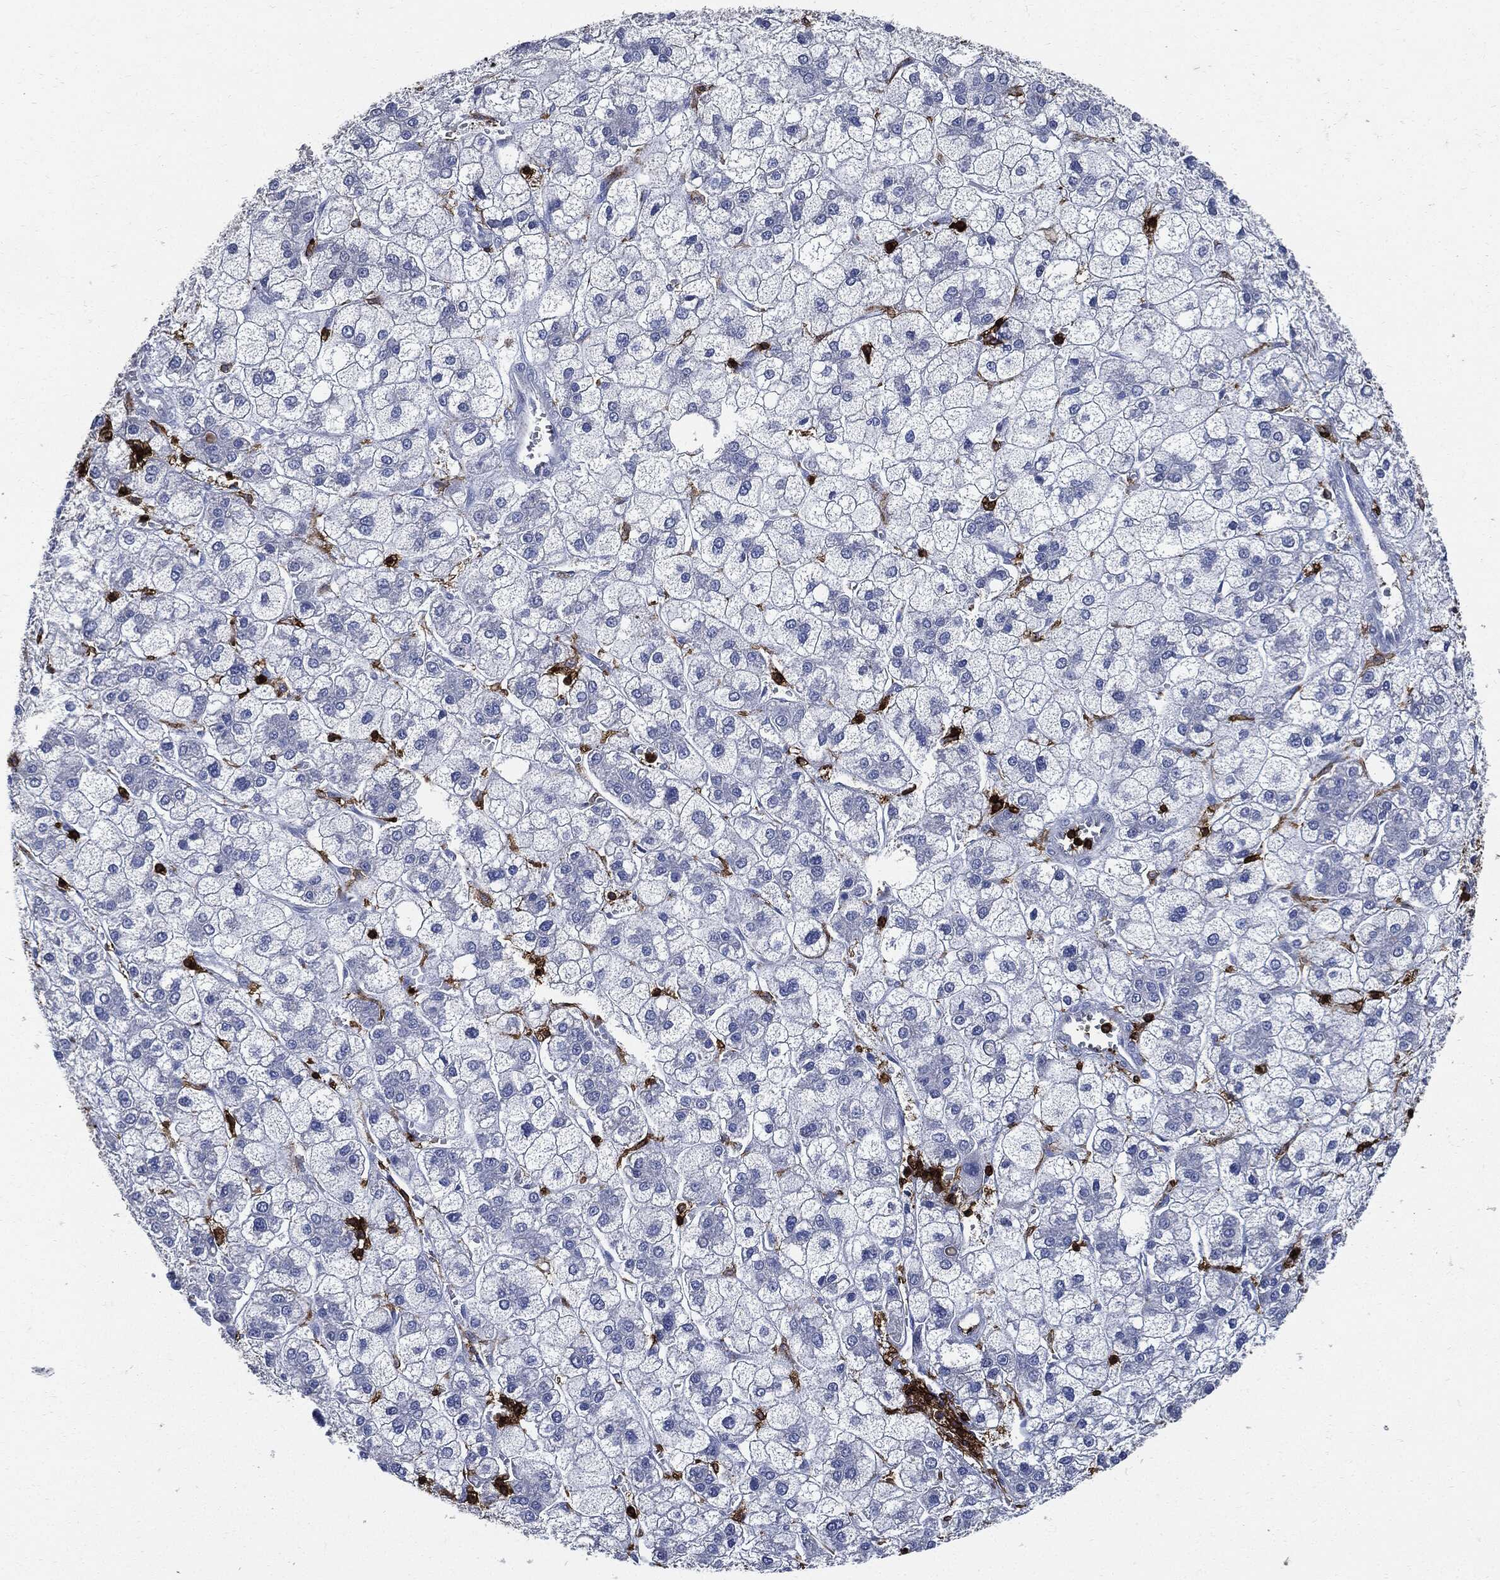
{"staining": {"intensity": "negative", "quantity": "none", "location": "none"}, "tissue": "liver cancer", "cell_type": "Tumor cells", "image_type": "cancer", "snomed": [{"axis": "morphology", "description": "Carcinoma, Hepatocellular, NOS"}, {"axis": "topography", "description": "Liver"}], "caption": "An image of human liver cancer is negative for staining in tumor cells.", "gene": "PTPRC", "patient": {"sex": "male", "age": 73}}